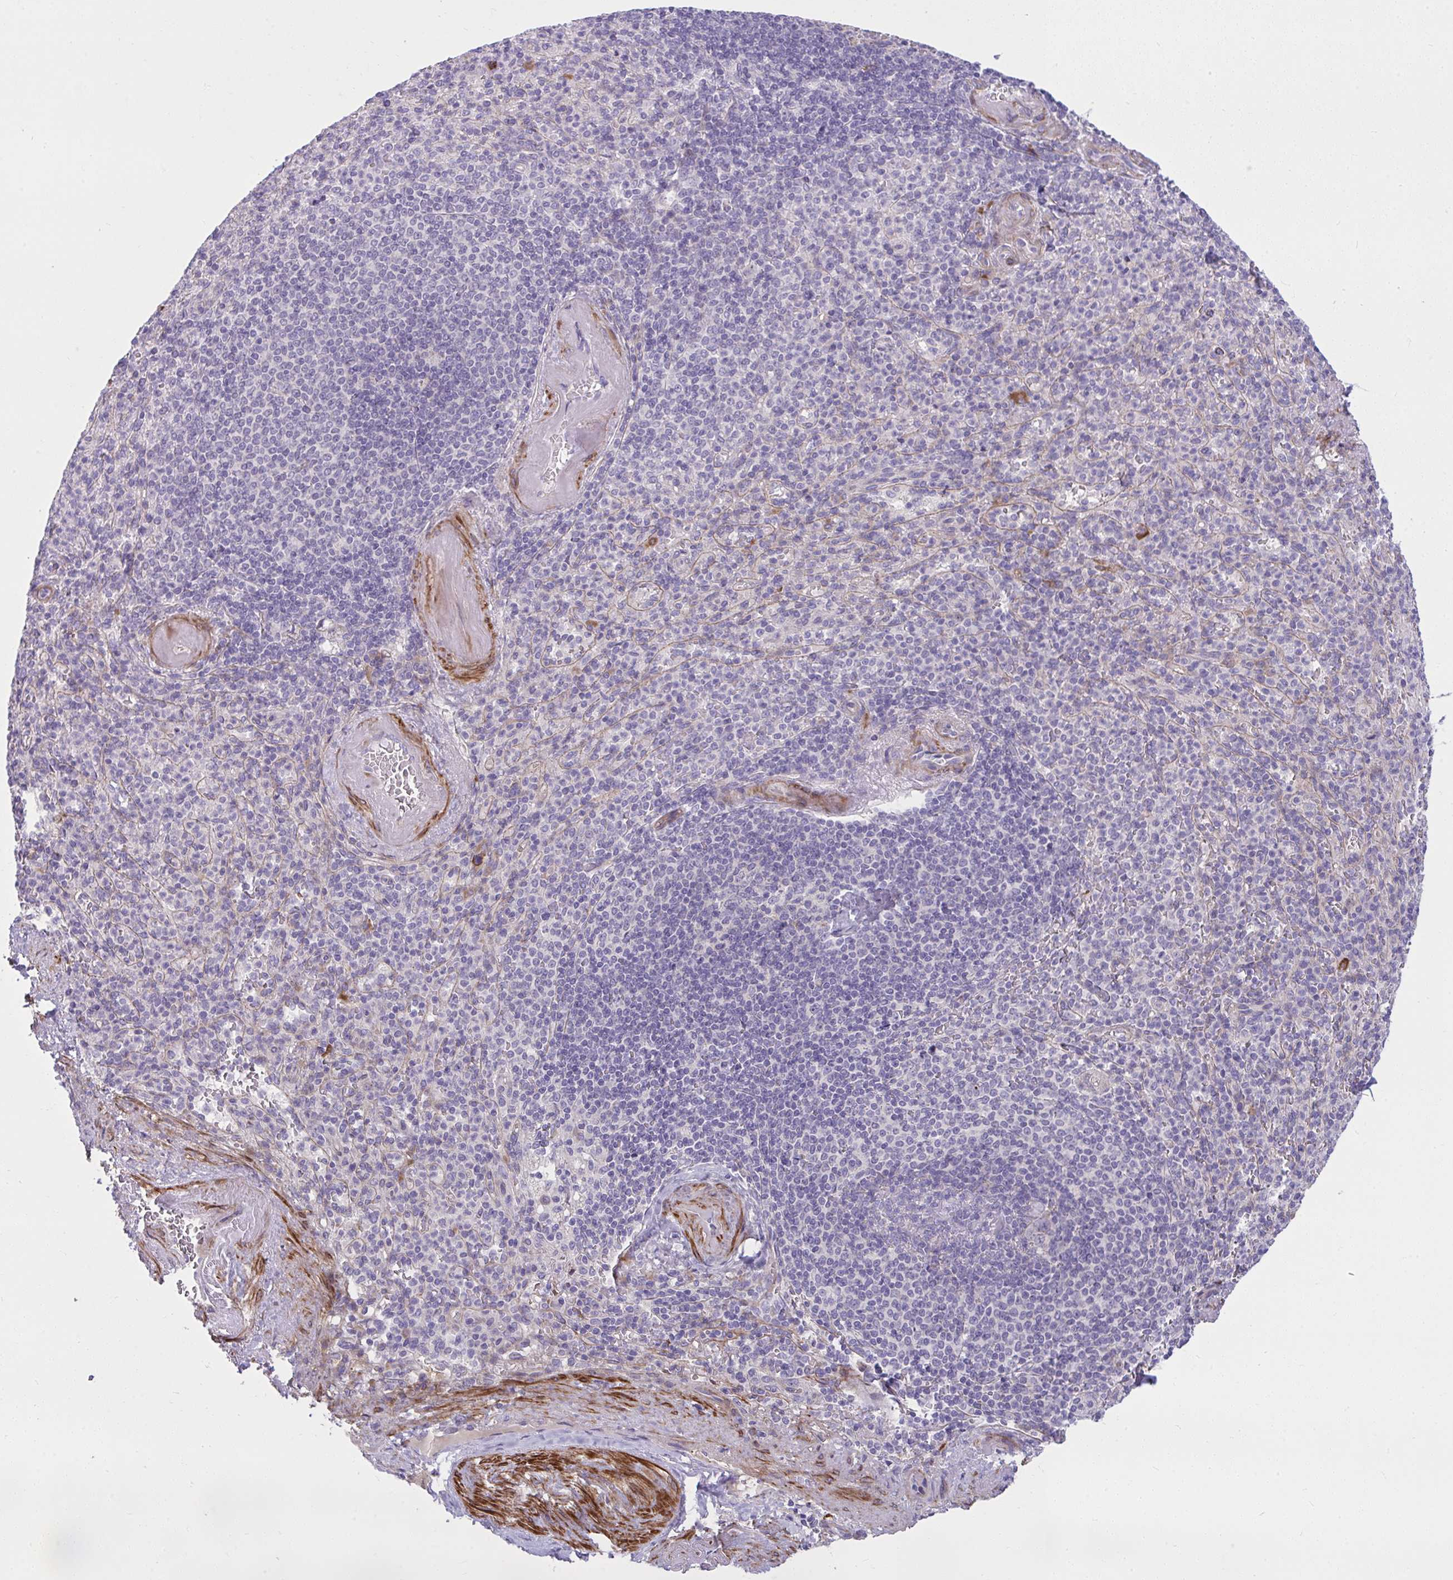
{"staining": {"intensity": "negative", "quantity": "none", "location": "none"}, "tissue": "spleen", "cell_type": "Cells in red pulp", "image_type": "normal", "snomed": [{"axis": "morphology", "description": "Normal tissue, NOS"}, {"axis": "topography", "description": "Spleen"}], "caption": "The photomicrograph exhibits no staining of cells in red pulp in unremarkable spleen.", "gene": "PIGZ", "patient": {"sex": "female", "age": 74}}